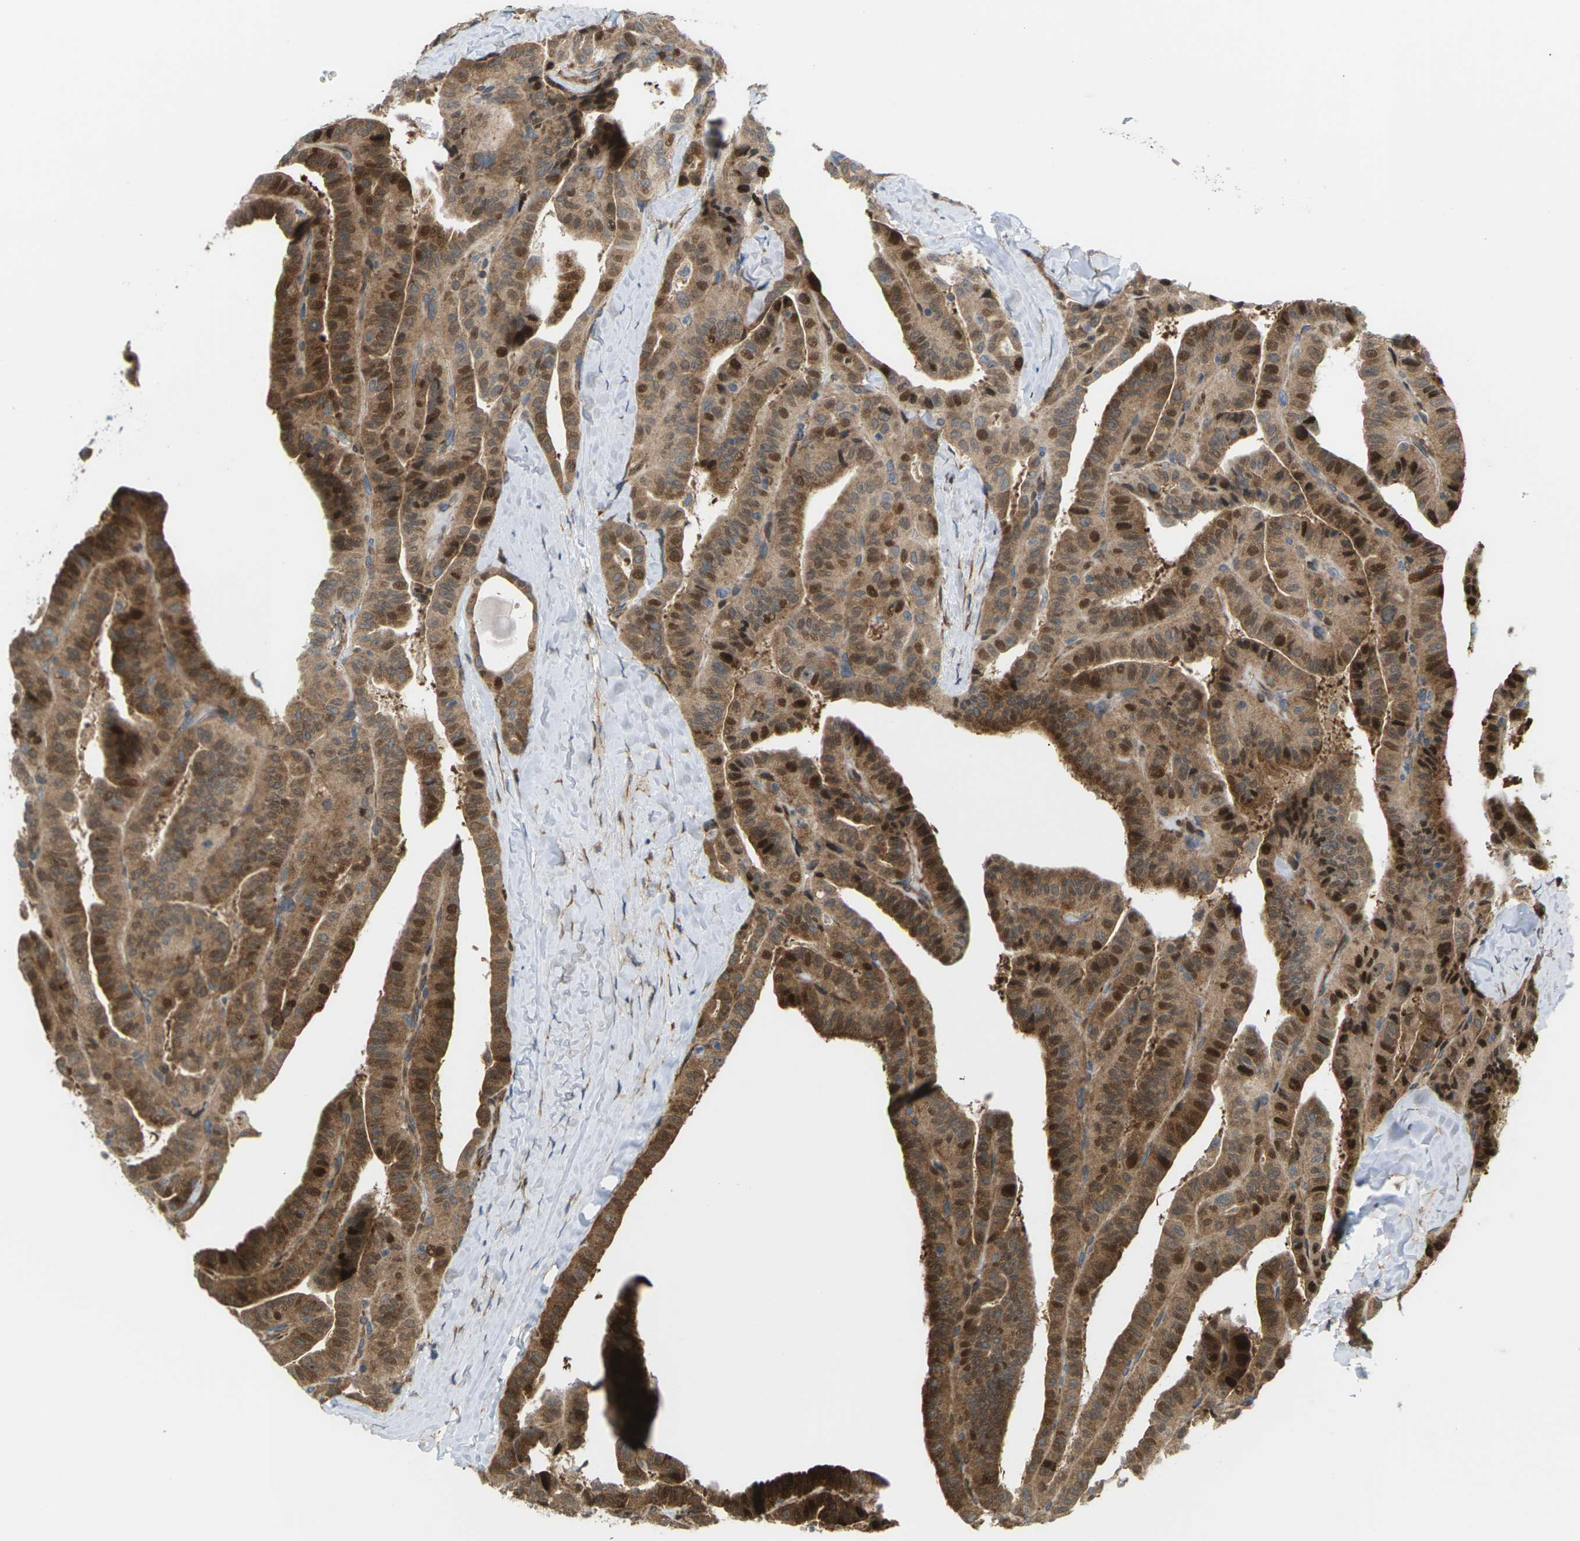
{"staining": {"intensity": "moderate", "quantity": ">75%", "location": "cytoplasmic/membranous,nuclear"}, "tissue": "thyroid cancer", "cell_type": "Tumor cells", "image_type": "cancer", "snomed": [{"axis": "morphology", "description": "Papillary adenocarcinoma, NOS"}, {"axis": "topography", "description": "Thyroid gland"}], "caption": "Human thyroid papillary adenocarcinoma stained with a protein marker demonstrates moderate staining in tumor cells.", "gene": "ROBO1", "patient": {"sex": "male", "age": 77}}